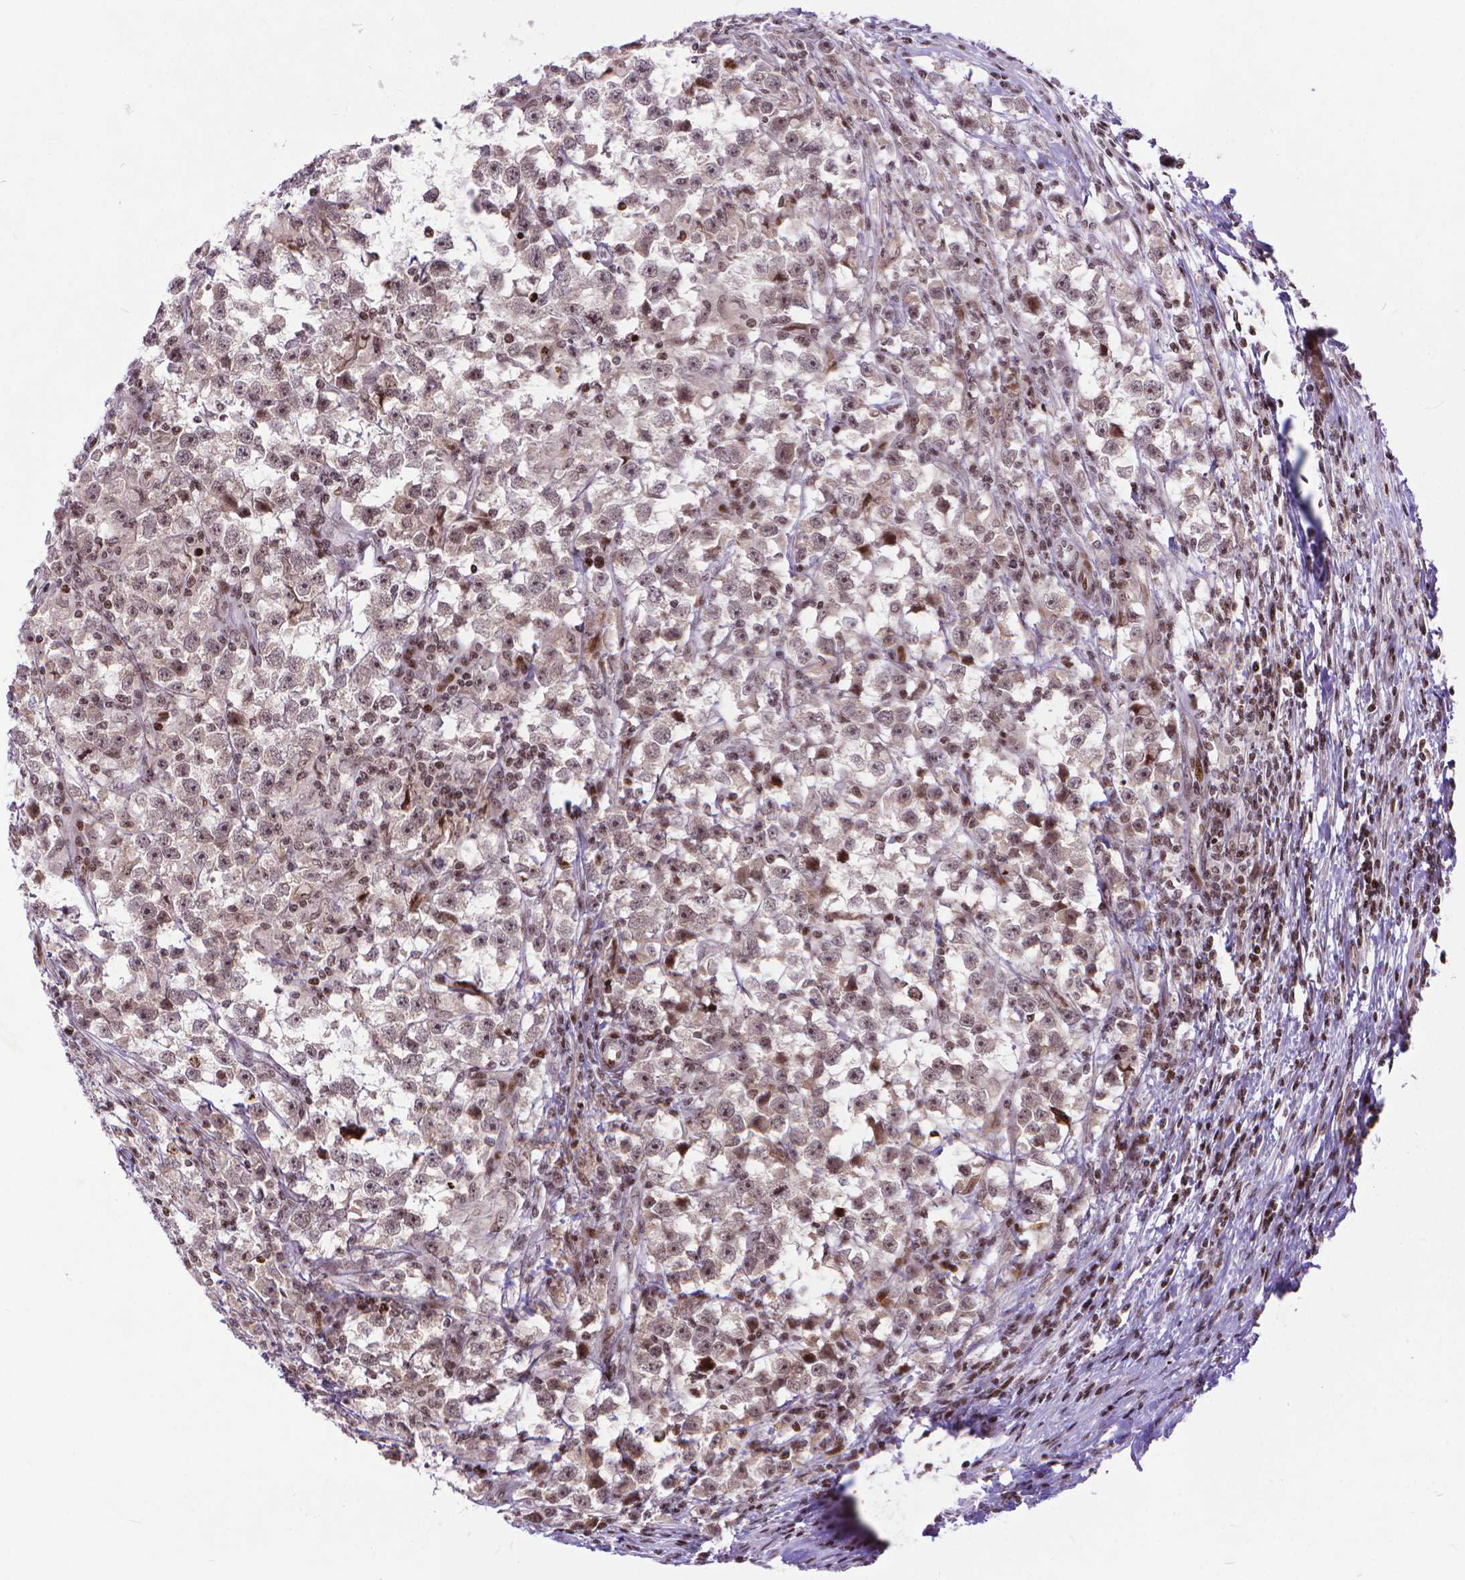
{"staining": {"intensity": "weak", "quantity": "25%-75%", "location": "nuclear"}, "tissue": "testis cancer", "cell_type": "Tumor cells", "image_type": "cancer", "snomed": [{"axis": "morphology", "description": "Seminoma, NOS"}, {"axis": "topography", "description": "Testis"}], "caption": "This micrograph shows immunohistochemistry (IHC) staining of human testis seminoma, with low weak nuclear expression in about 25%-75% of tumor cells.", "gene": "AMER1", "patient": {"sex": "male", "age": 33}}